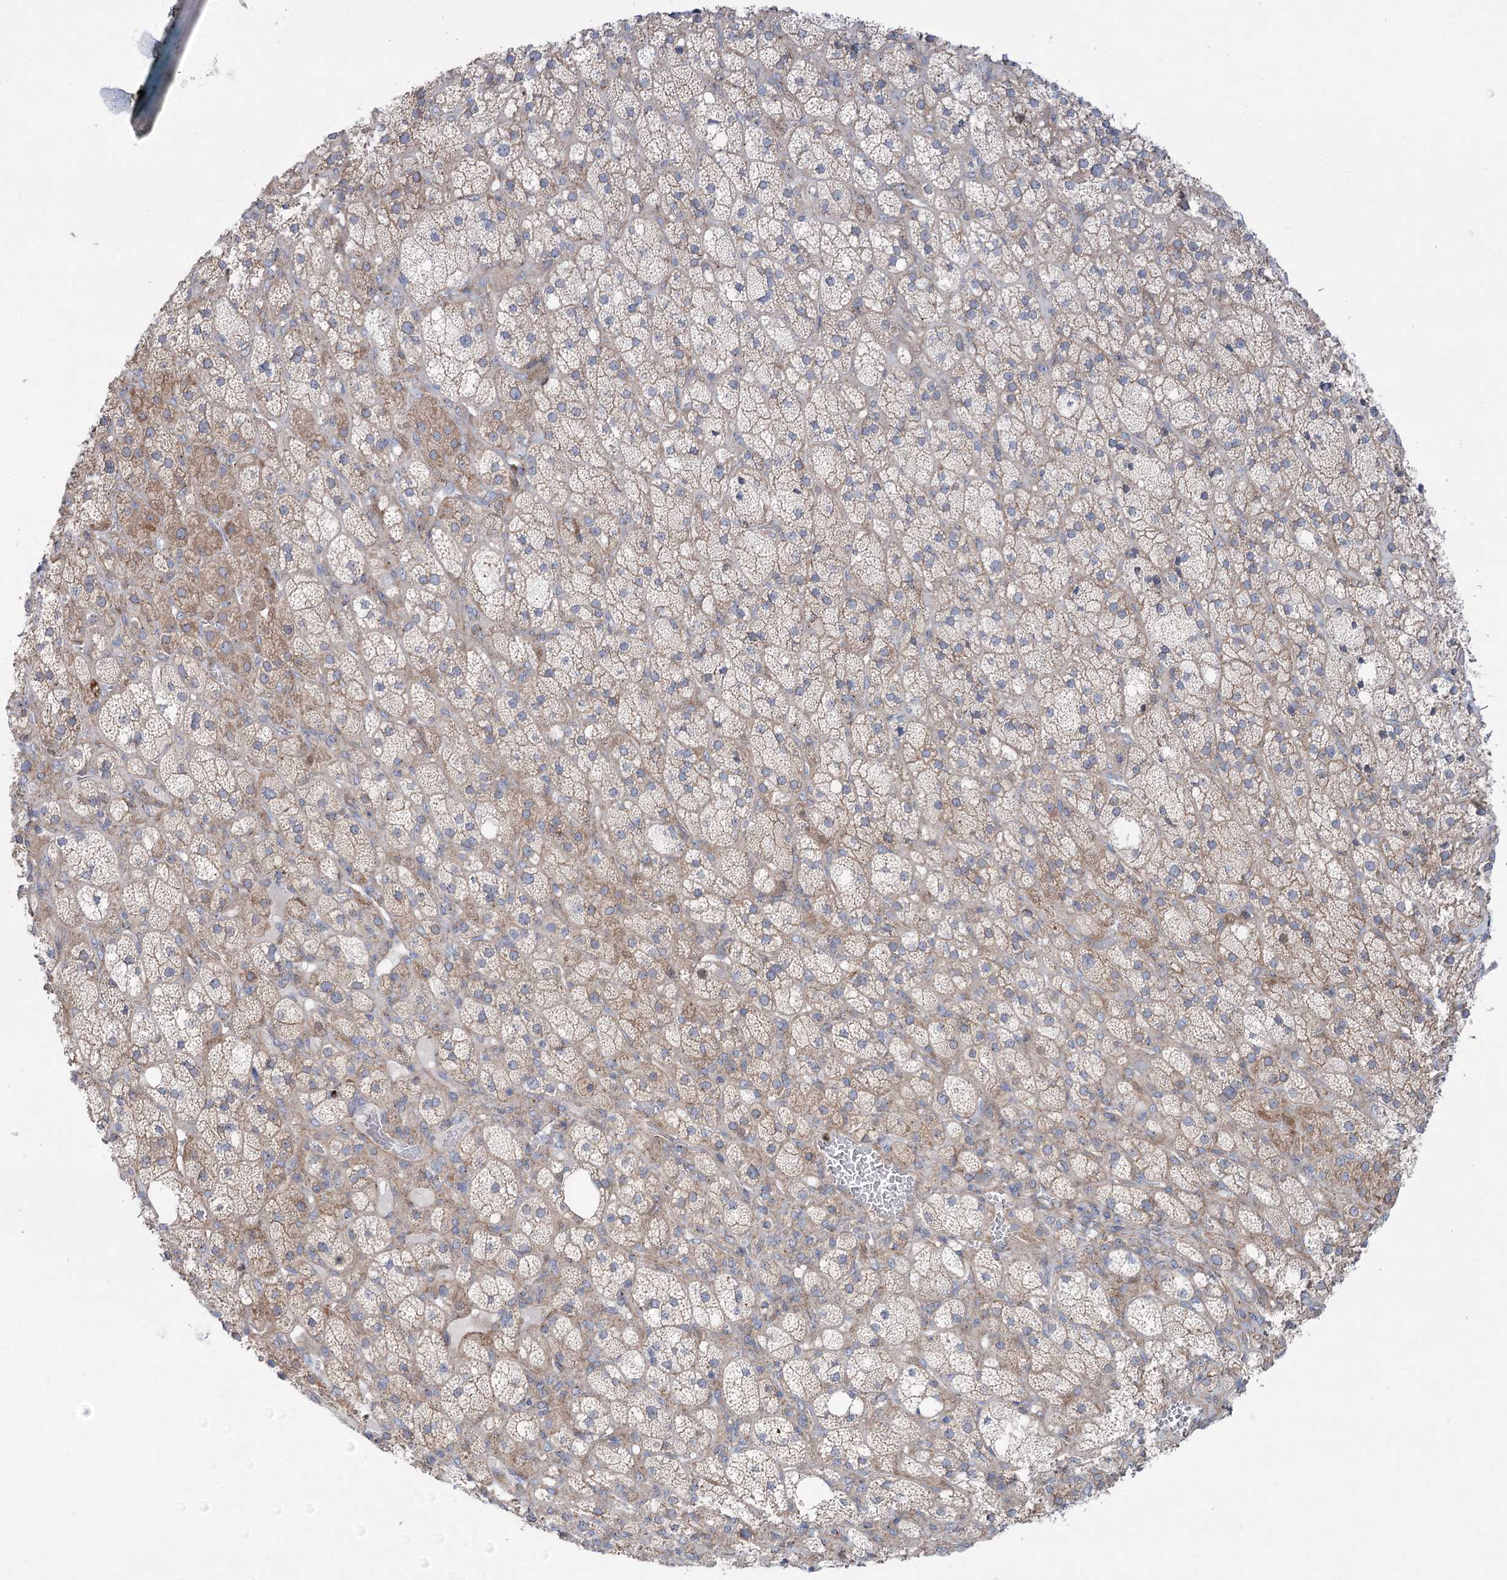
{"staining": {"intensity": "moderate", "quantity": "25%-75%", "location": "cytoplasmic/membranous"}, "tissue": "adrenal gland", "cell_type": "Glandular cells", "image_type": "normal", "snomed": [{"axis": "morphology", "description": "Normal tissue, NOS"}, {"axis": "topography", "description": "Adrenal gland"}], "caption": "Immunohistochemical staining of benign adrenal gland reveals moderate cytoplasmic/membranous protein expression in approximately 25%-75% of glandular cells.", "gene": "SCN11A", "patient": {"sex": "male", "age": 61}}